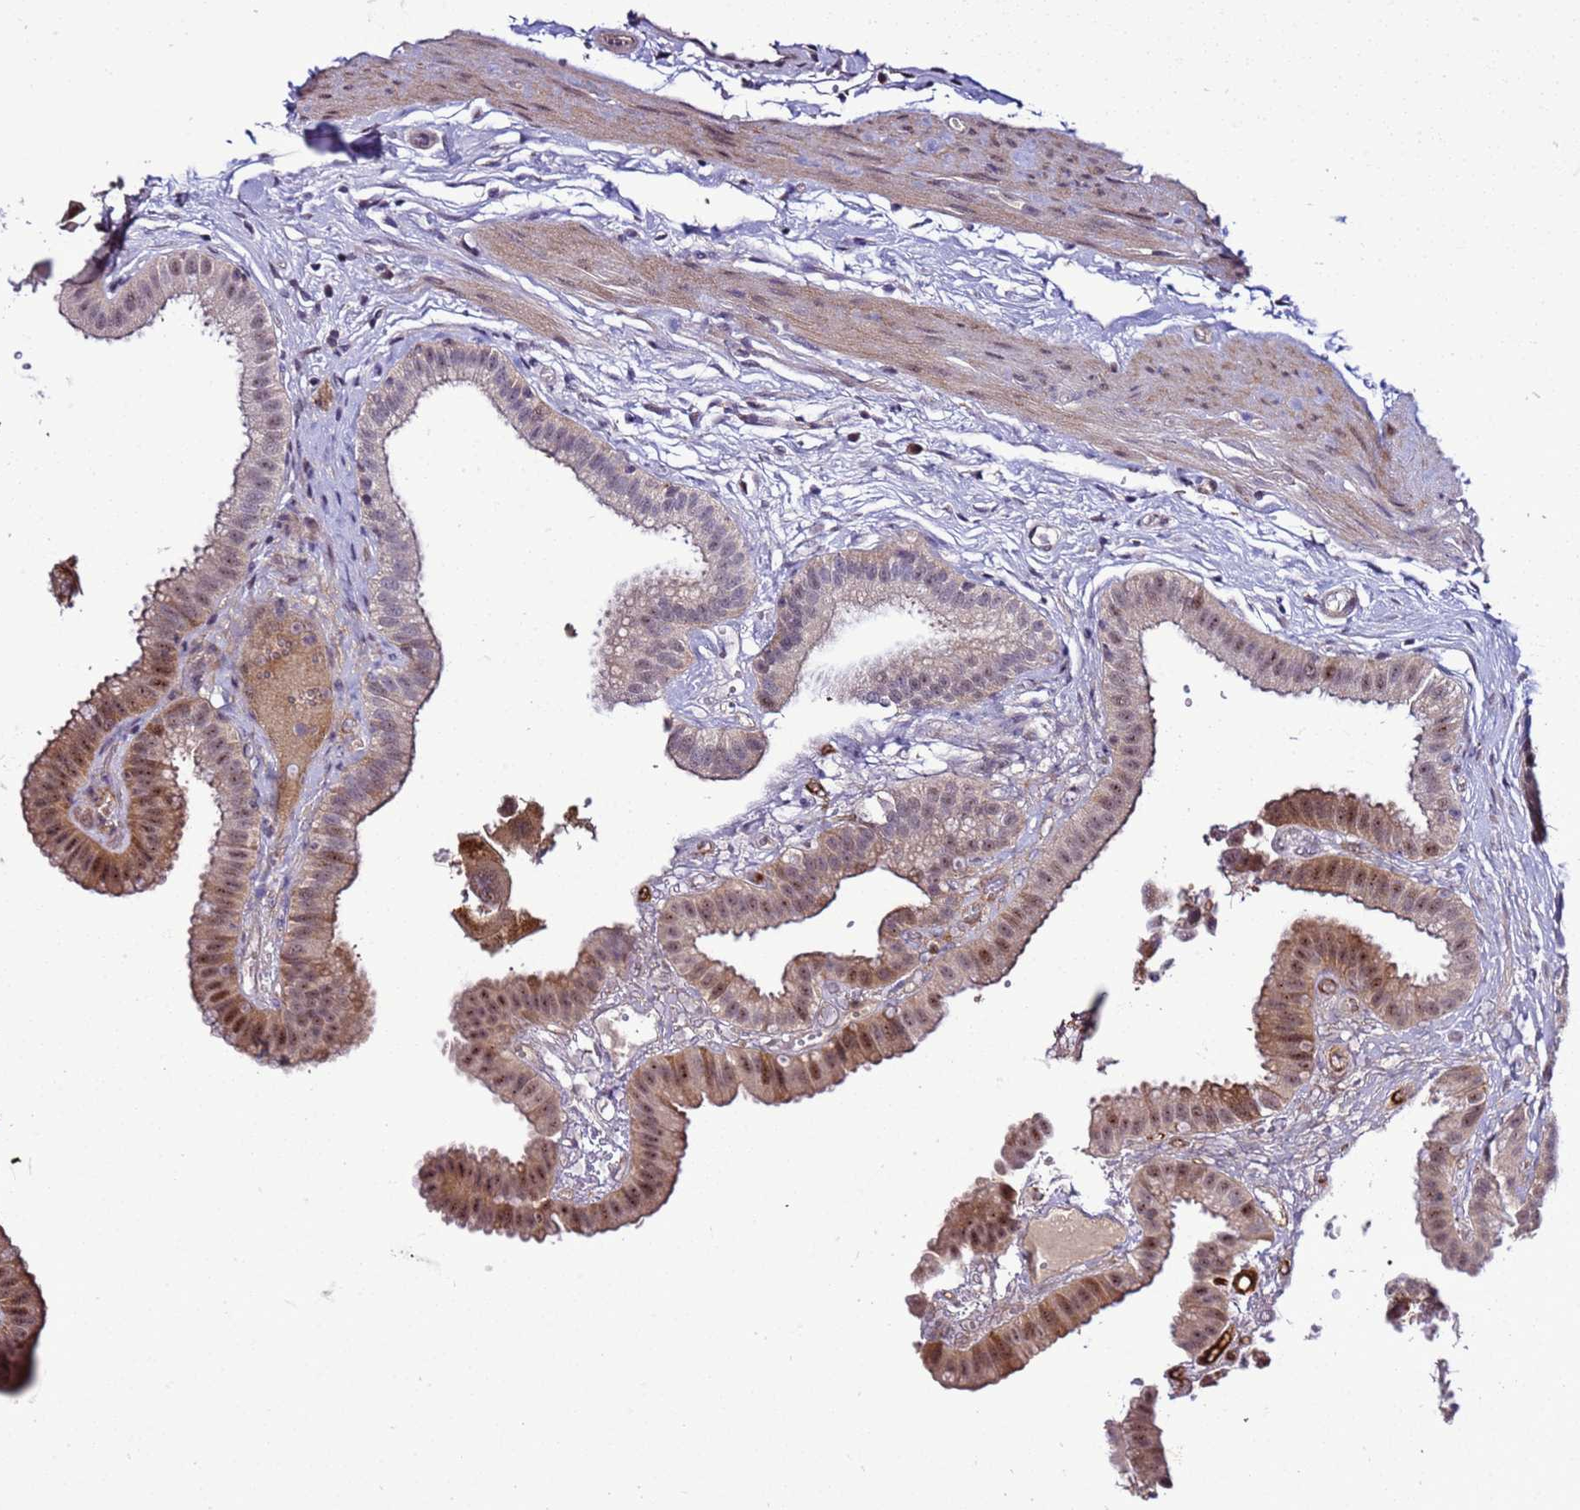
{"staining": {"intensity": "moderate", "quantity": "25%-75%", "location": "cytoplasmic/membranous,nuclear"}, "tissue": "gallbladder", "cell_type": "Glandular cells", "image_type": "normal", "snomed": [{"axis": "morphology", "description": "Normal tissue, NOS"}, {"axis": "topography", "description": "Gallbladder"}], "caption": "Benign gallbladder exhibits moderate cytoplasmic/membranous,nuclear staining in about 25%-75% of glandular cells, visualized by immunohistochemistry.", "gene": "GEN1", "patient": {"sex": "female", "age": 61}}